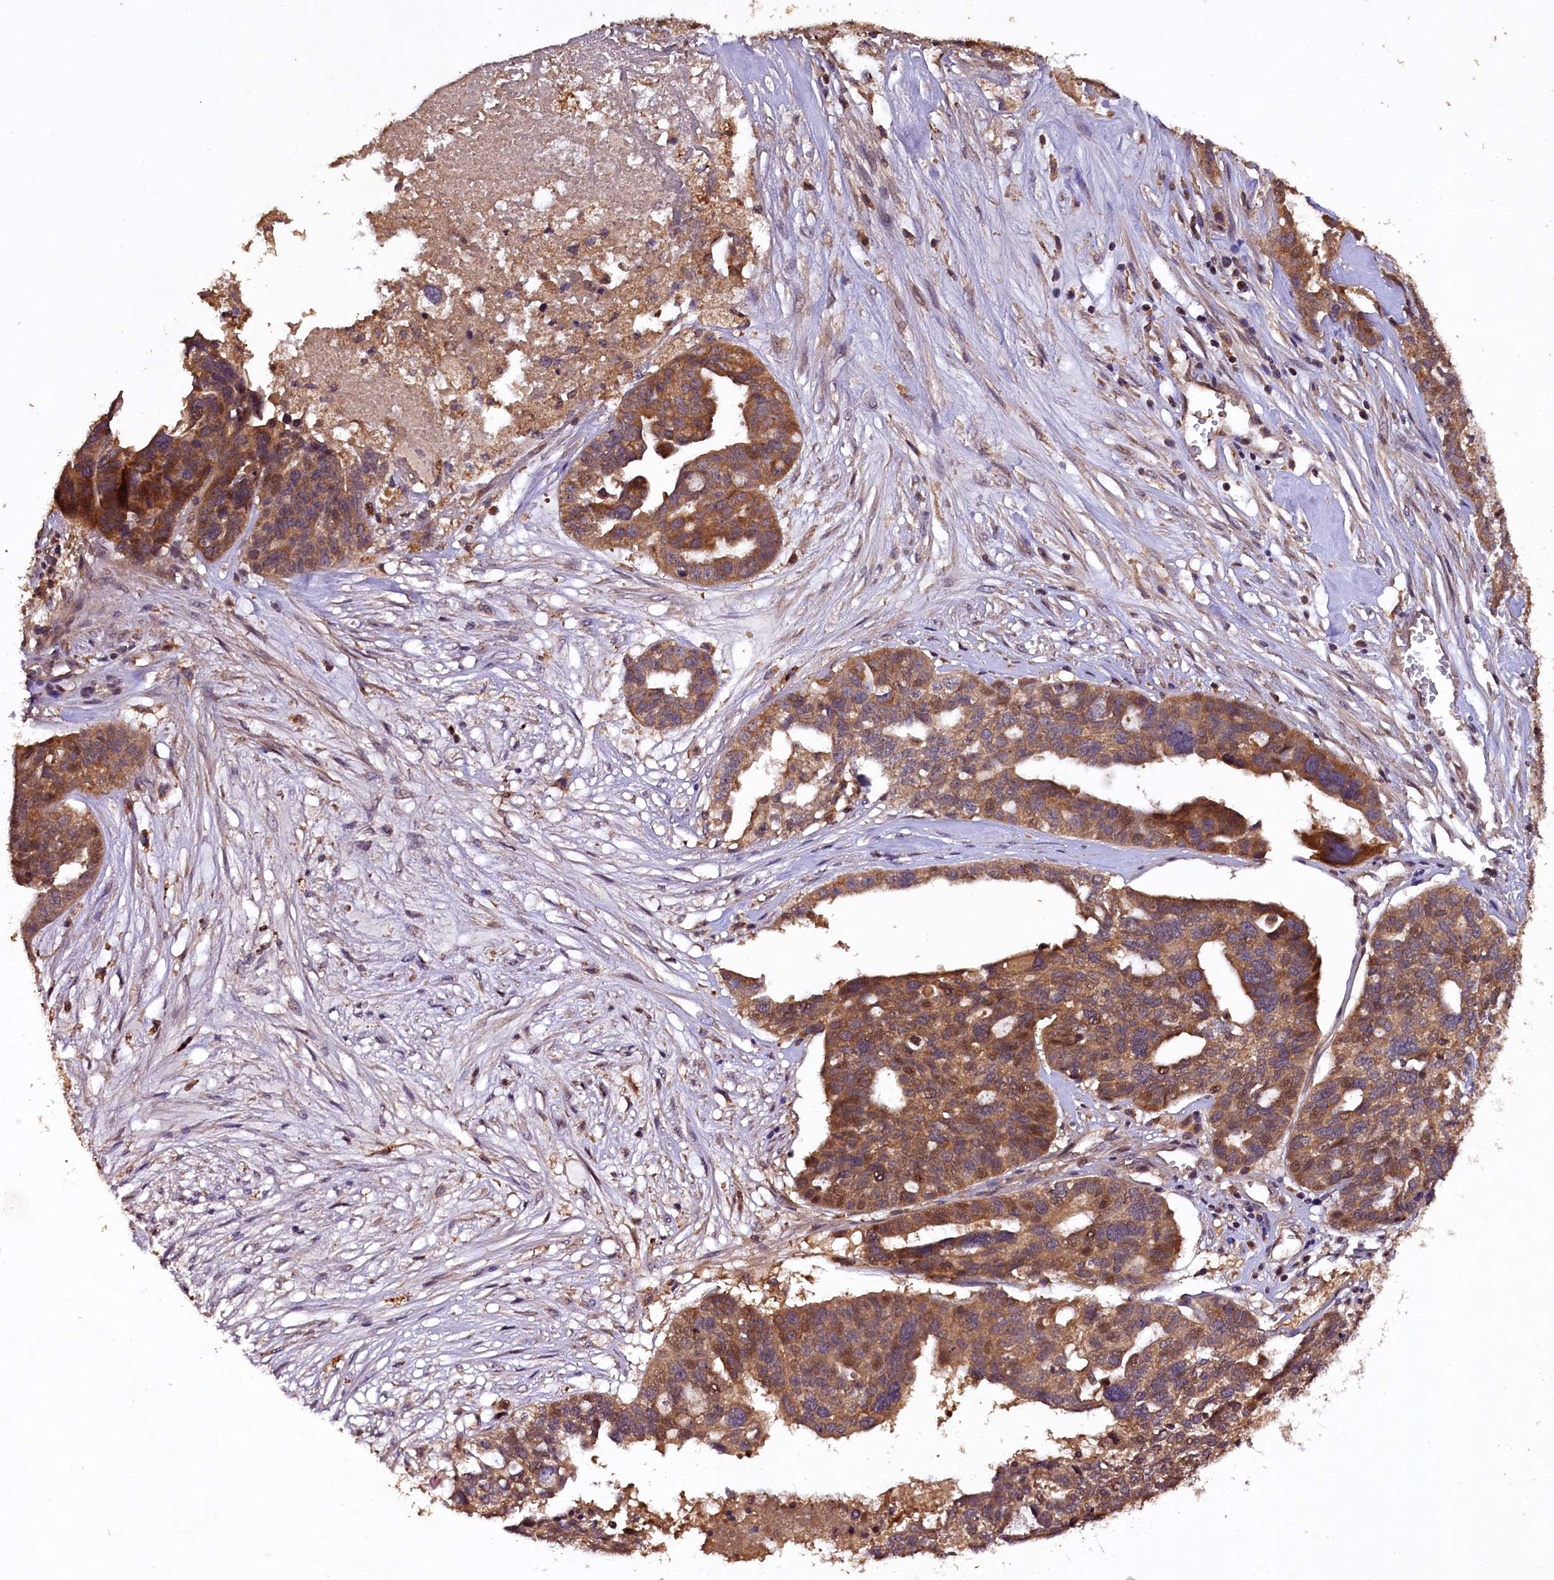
{"staining": {"intensity": "moderate", "quantity": ">75%", "location": "cytoplasmic/membranous,nuclear"}, "tissue": "ovarian cancer", "cell_type": "Tumor cells", "image_type": "cancer", "snomed": [{"axis": "morphology", "description": "Cystadenocarcinoma, serous, NOS"}, {"axis": "topography", "description": "Ovary"}], "caption": "Immunohistochemistry histopathology image of neoplastic tissue: ovarian cancer (serous cystadenocarcinoma) stained using IHC demonstrates medium levels of moderate protein expression localized specifically in the cytoplasmic/membranous and nuclear of tumor cells, appearing as a cytoplasmic/membranous and nuclear brown color.", "gene": "PLXNB1", "patient": {"sex": "female", "age": 59}}